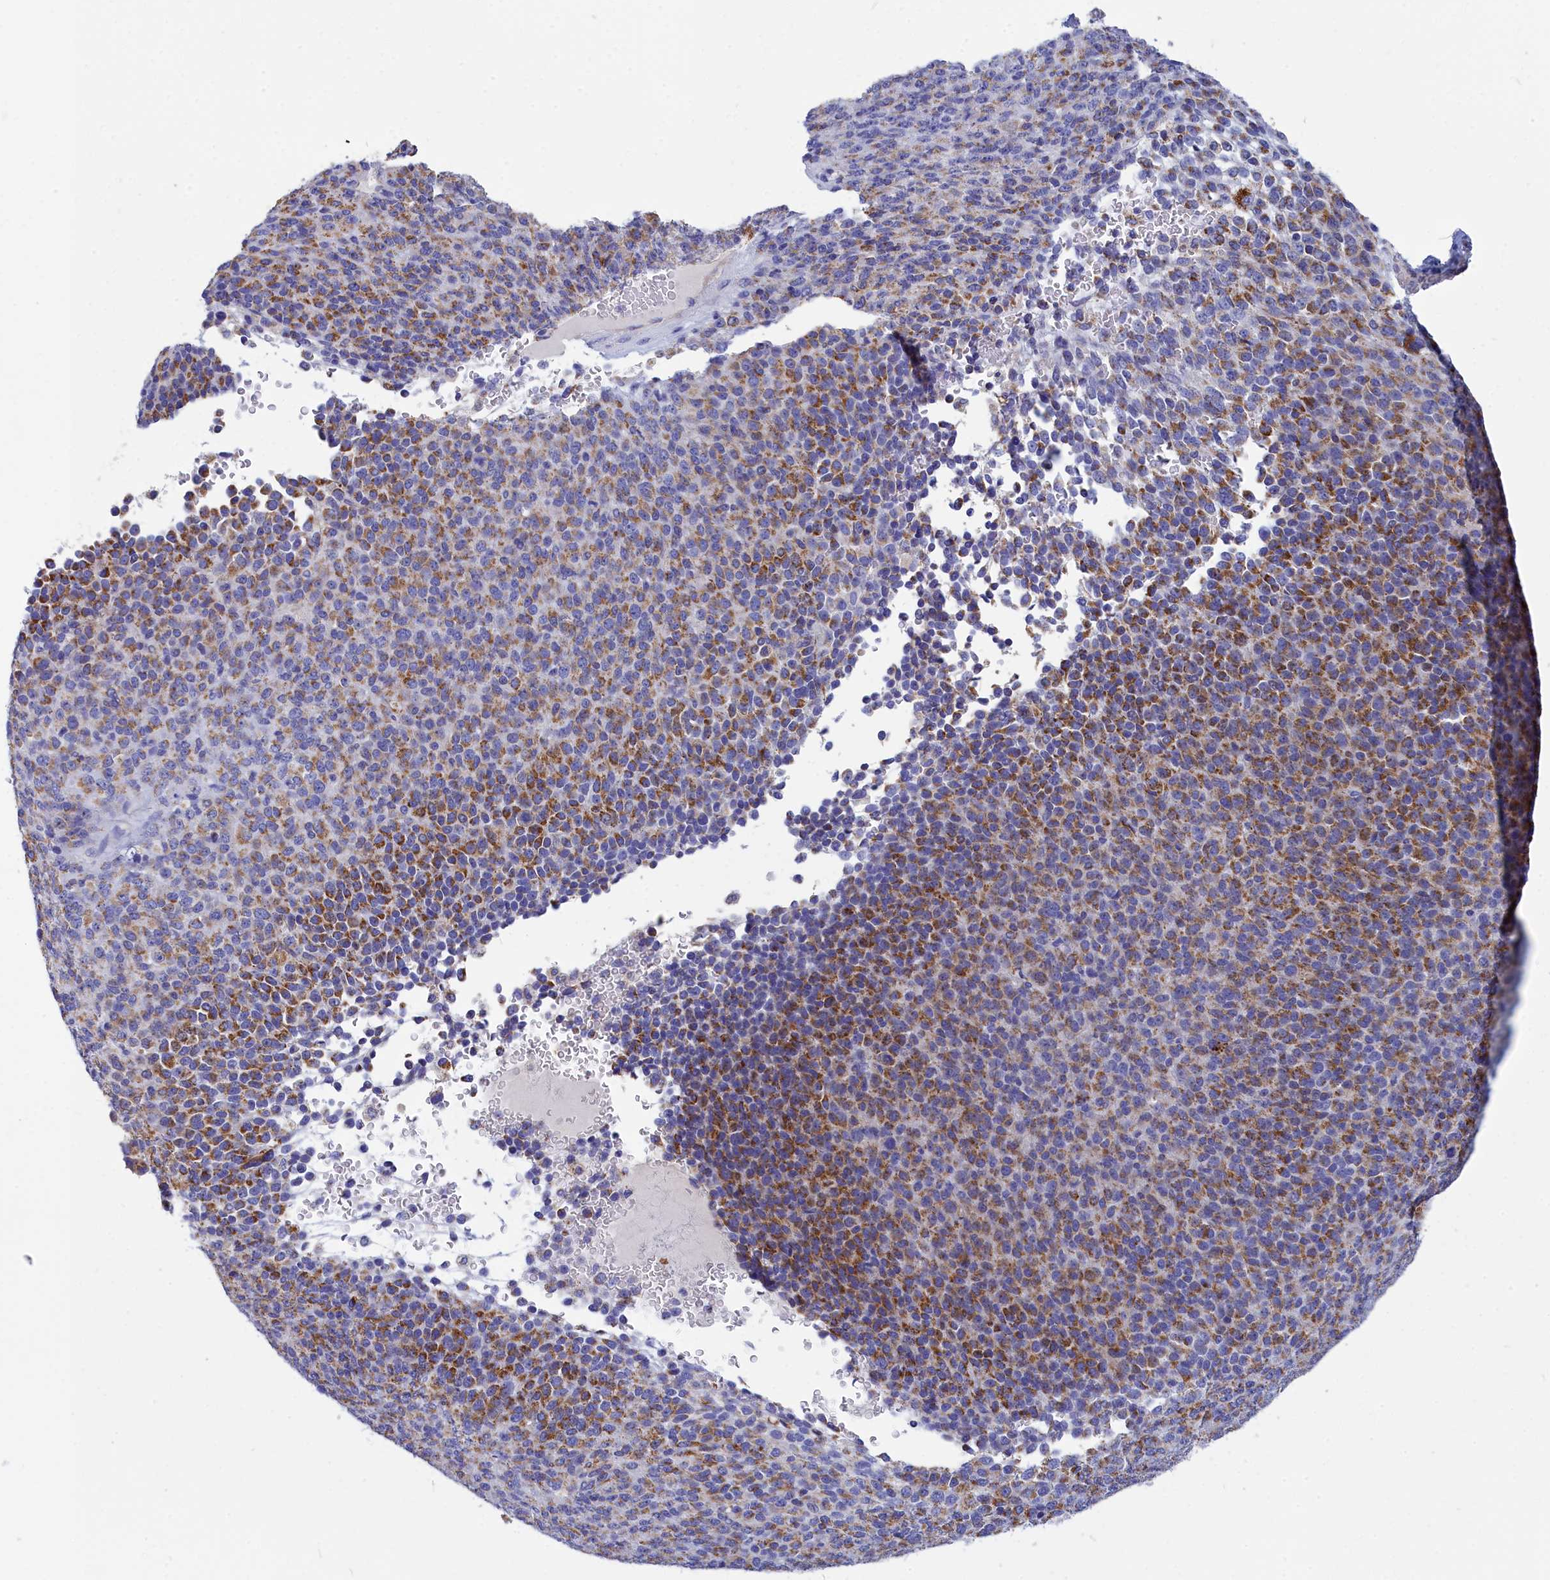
{"staining": {"intensity": "moderate", "quantity": ">75%", "location": "cytoplasmic/membranous"}, "tissue": "melanoma", "cell_type": "Tumor cells", "image_type": "cancer", "snomed": [{"axis": "morphology", "description": "Malignant melanoma, Metastatic site"}, {"axis": "topography", "description": "Brain"}], "caption": "DAB immunohistochemical staining of human melanoma demonstrates moderate cytoplasmic/membranous protein staining in approximately >75% of tumor cells. The protein of interest is shown in brown color, while the nuclei are stained blue.", "gene": "CCRL2", "patient": {"sex": "female", "age": 56}}